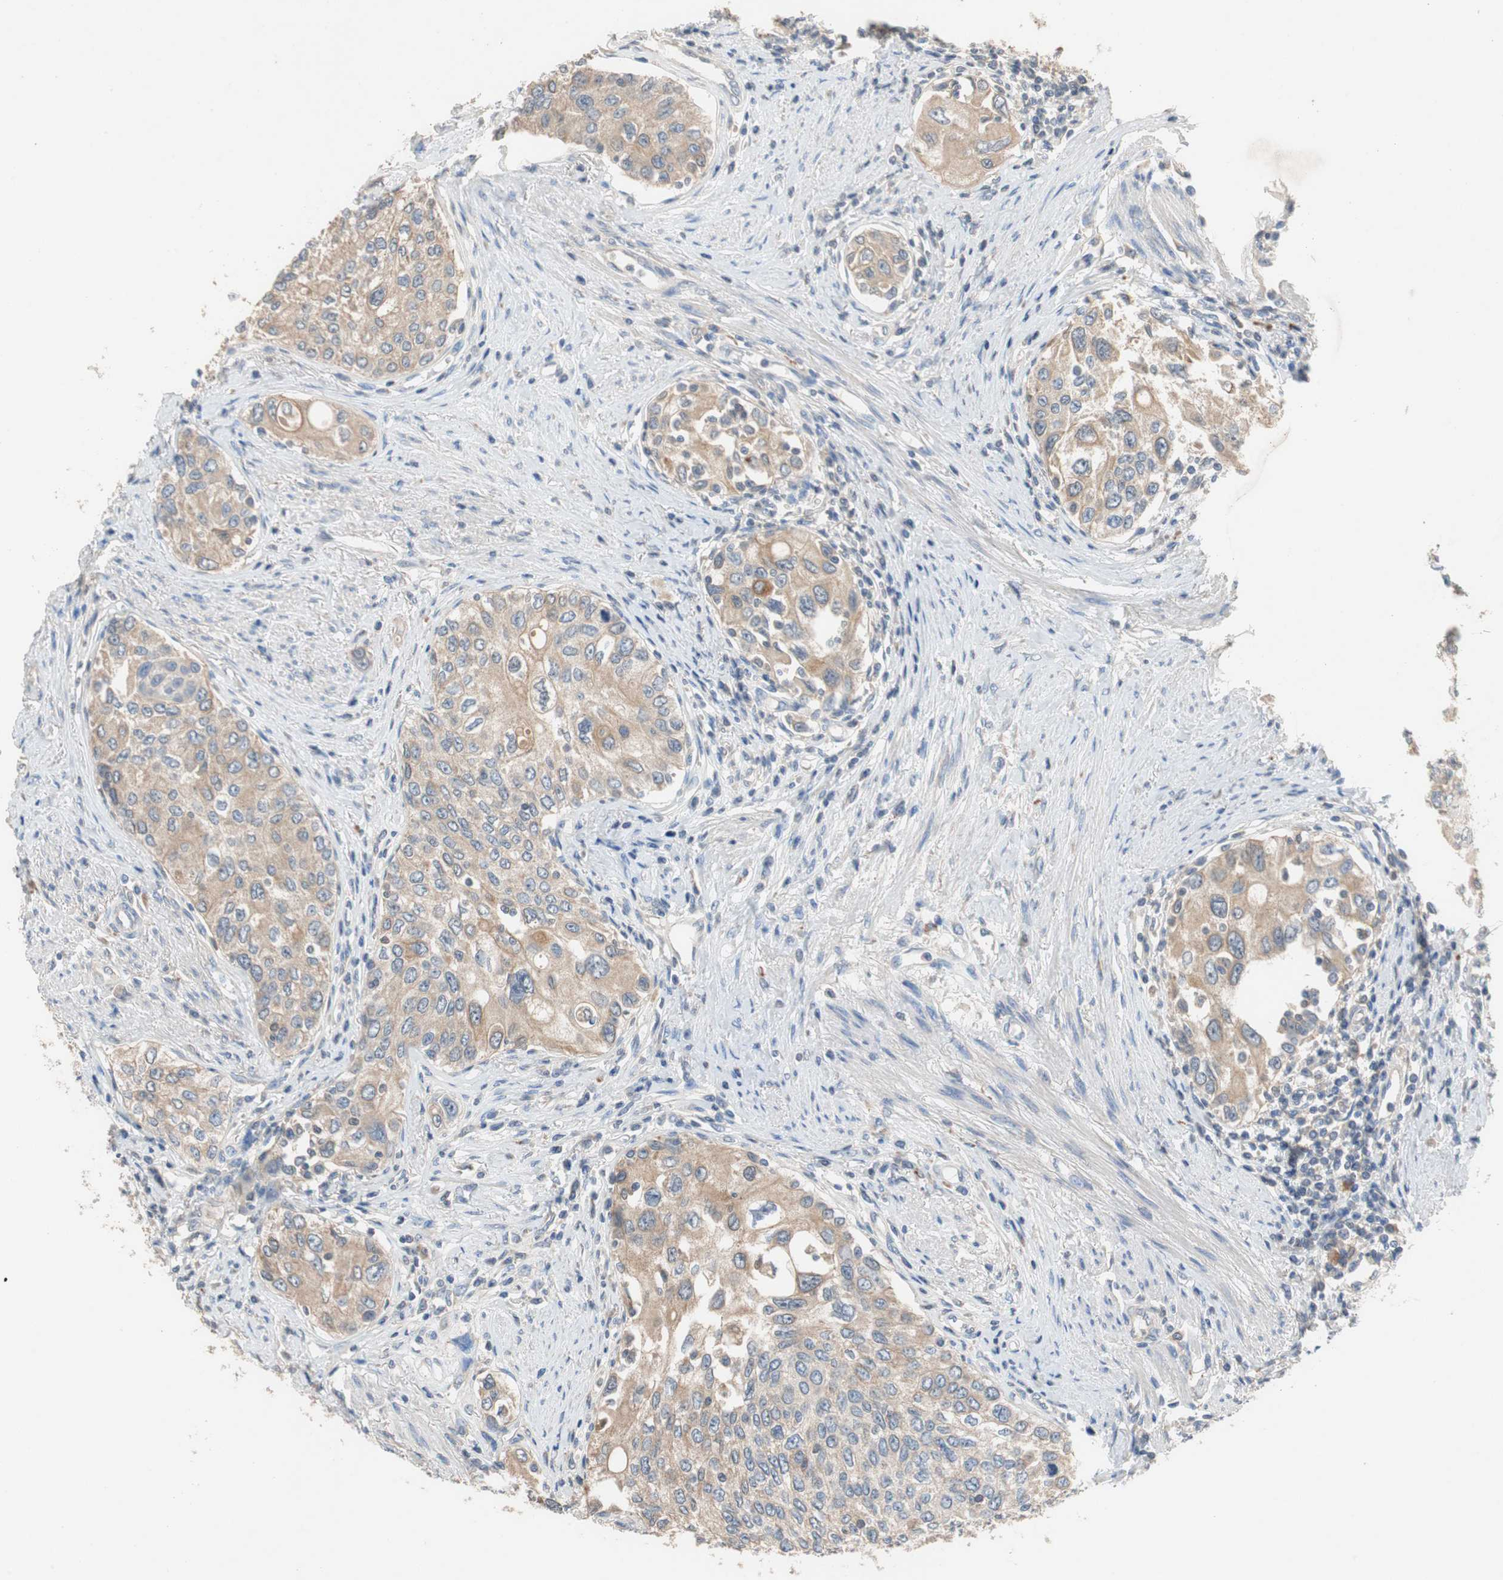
{"staining": {"intensity": "moderate", "quantity": ">75%", "location": "cytoplasmic/membranous"}, "tissue": "urothelial cancer", "cell_type": "Tumor cells", "image_type": "cancer", "snomed": [{"axis": "morphology", "description": "Urothelial carcinoma, High grade"}, {"axis": "topography", "description": "Urinary bladder"}], "caption": "Immunohistochemical staining of human urothelial cancer demonstrates moderate cytoplasmic/membranous protein staining in about >75% of tumor cells.", "gene": "ADAP1", "patient": {"sex": "female", "age": 56}}